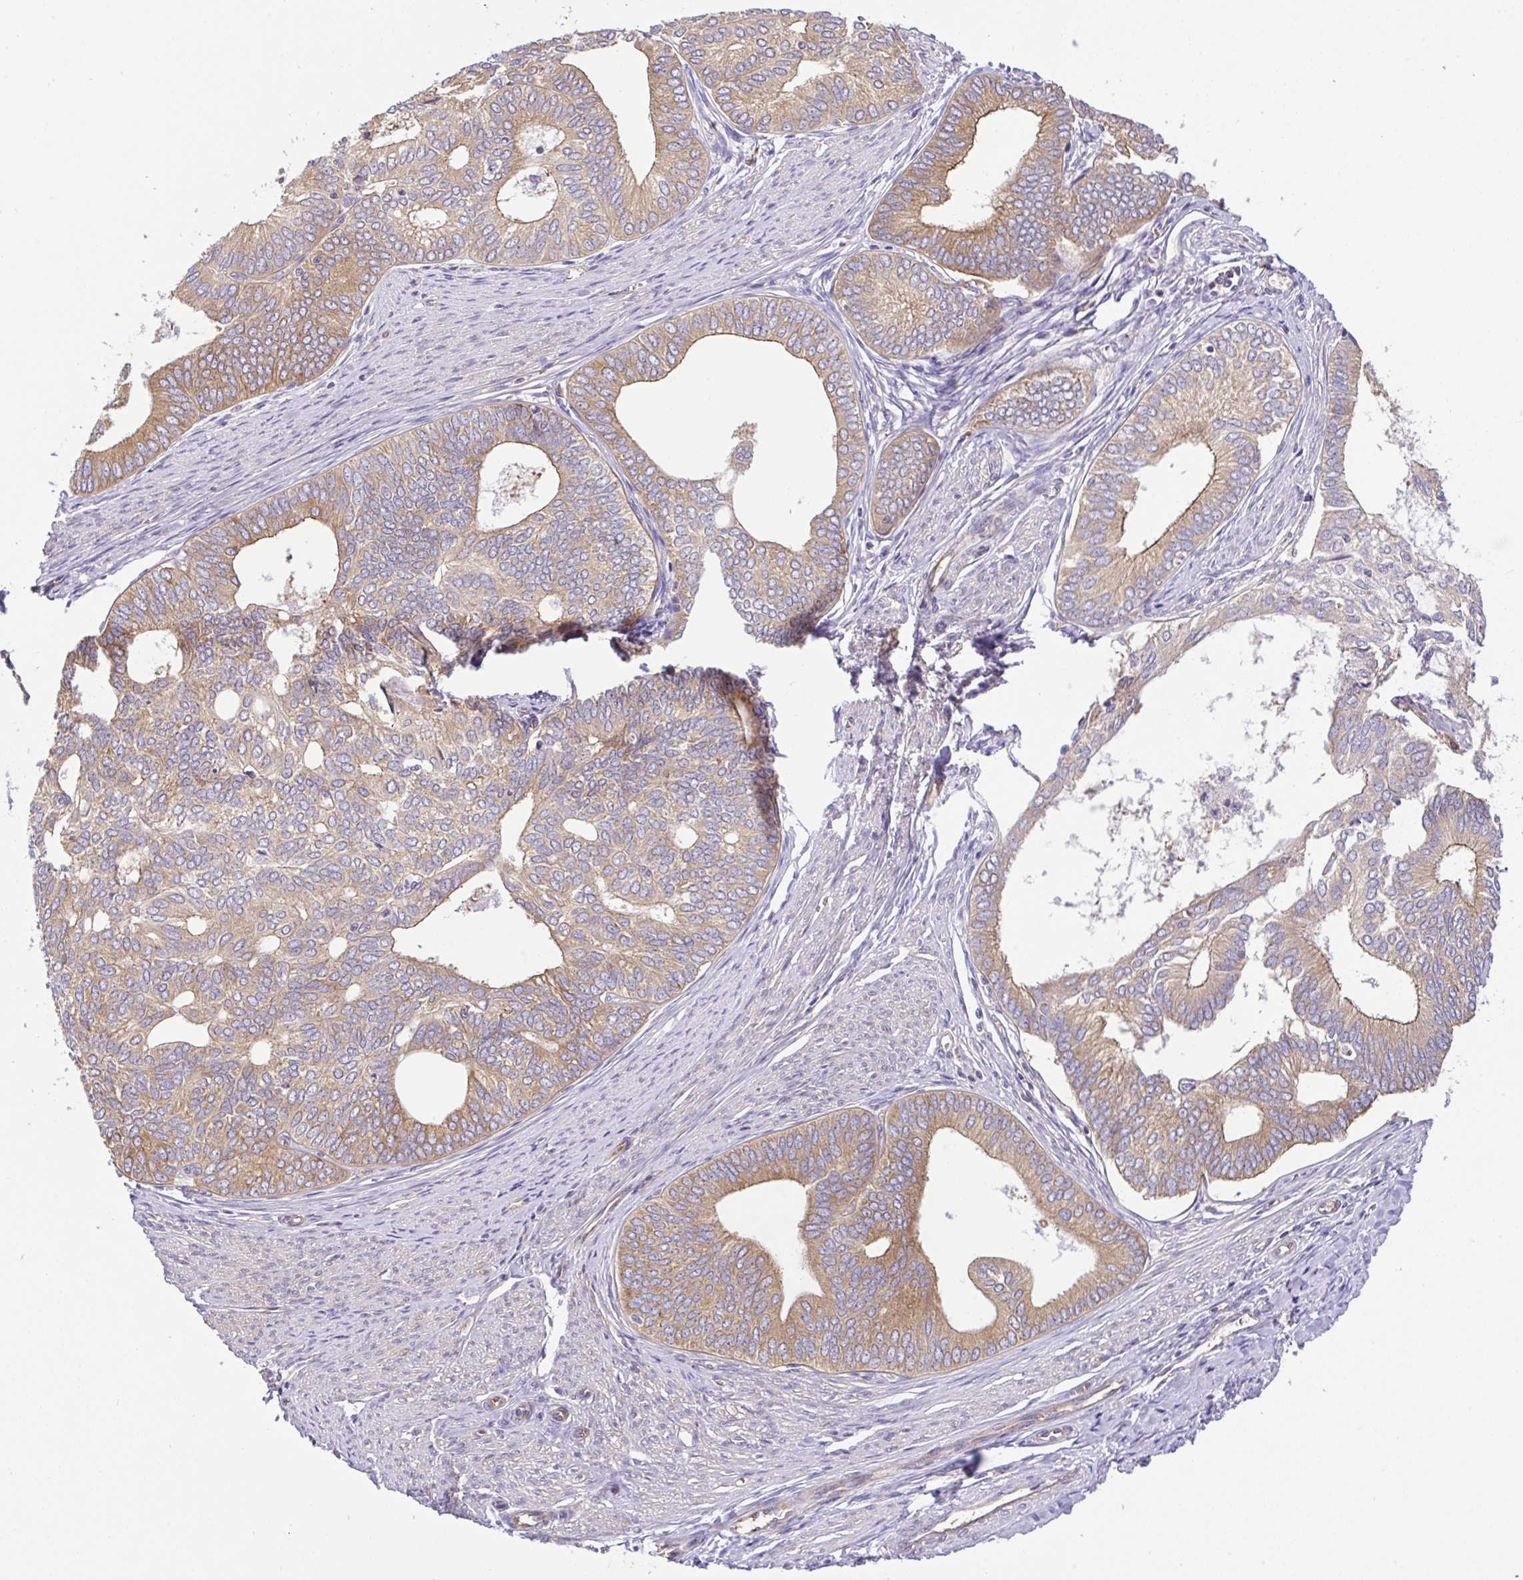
{"staining": {"intensity": "moderate", "quantity": "25%-75%", "location": "cytoplasmic/membranous"}, "tissue": "endometrial cancer", "cell_type": "Tumor cells", "image_type": "cancer", "snomed": [{"axis": "morphology", "description": "Adenocarcinoma, NOS"}, {"axis": "topography", "description": "Endometrium"}], "caption": "This micrograph displays immunohistochemistry (IHC) staining of human endometrial cancer, with medium moderate cytoplasmic/membranous expression in approximately 25%-75% of tumor cells.", "gene": "GFPT2", "patient": {"sex": "female", "age": 75}}